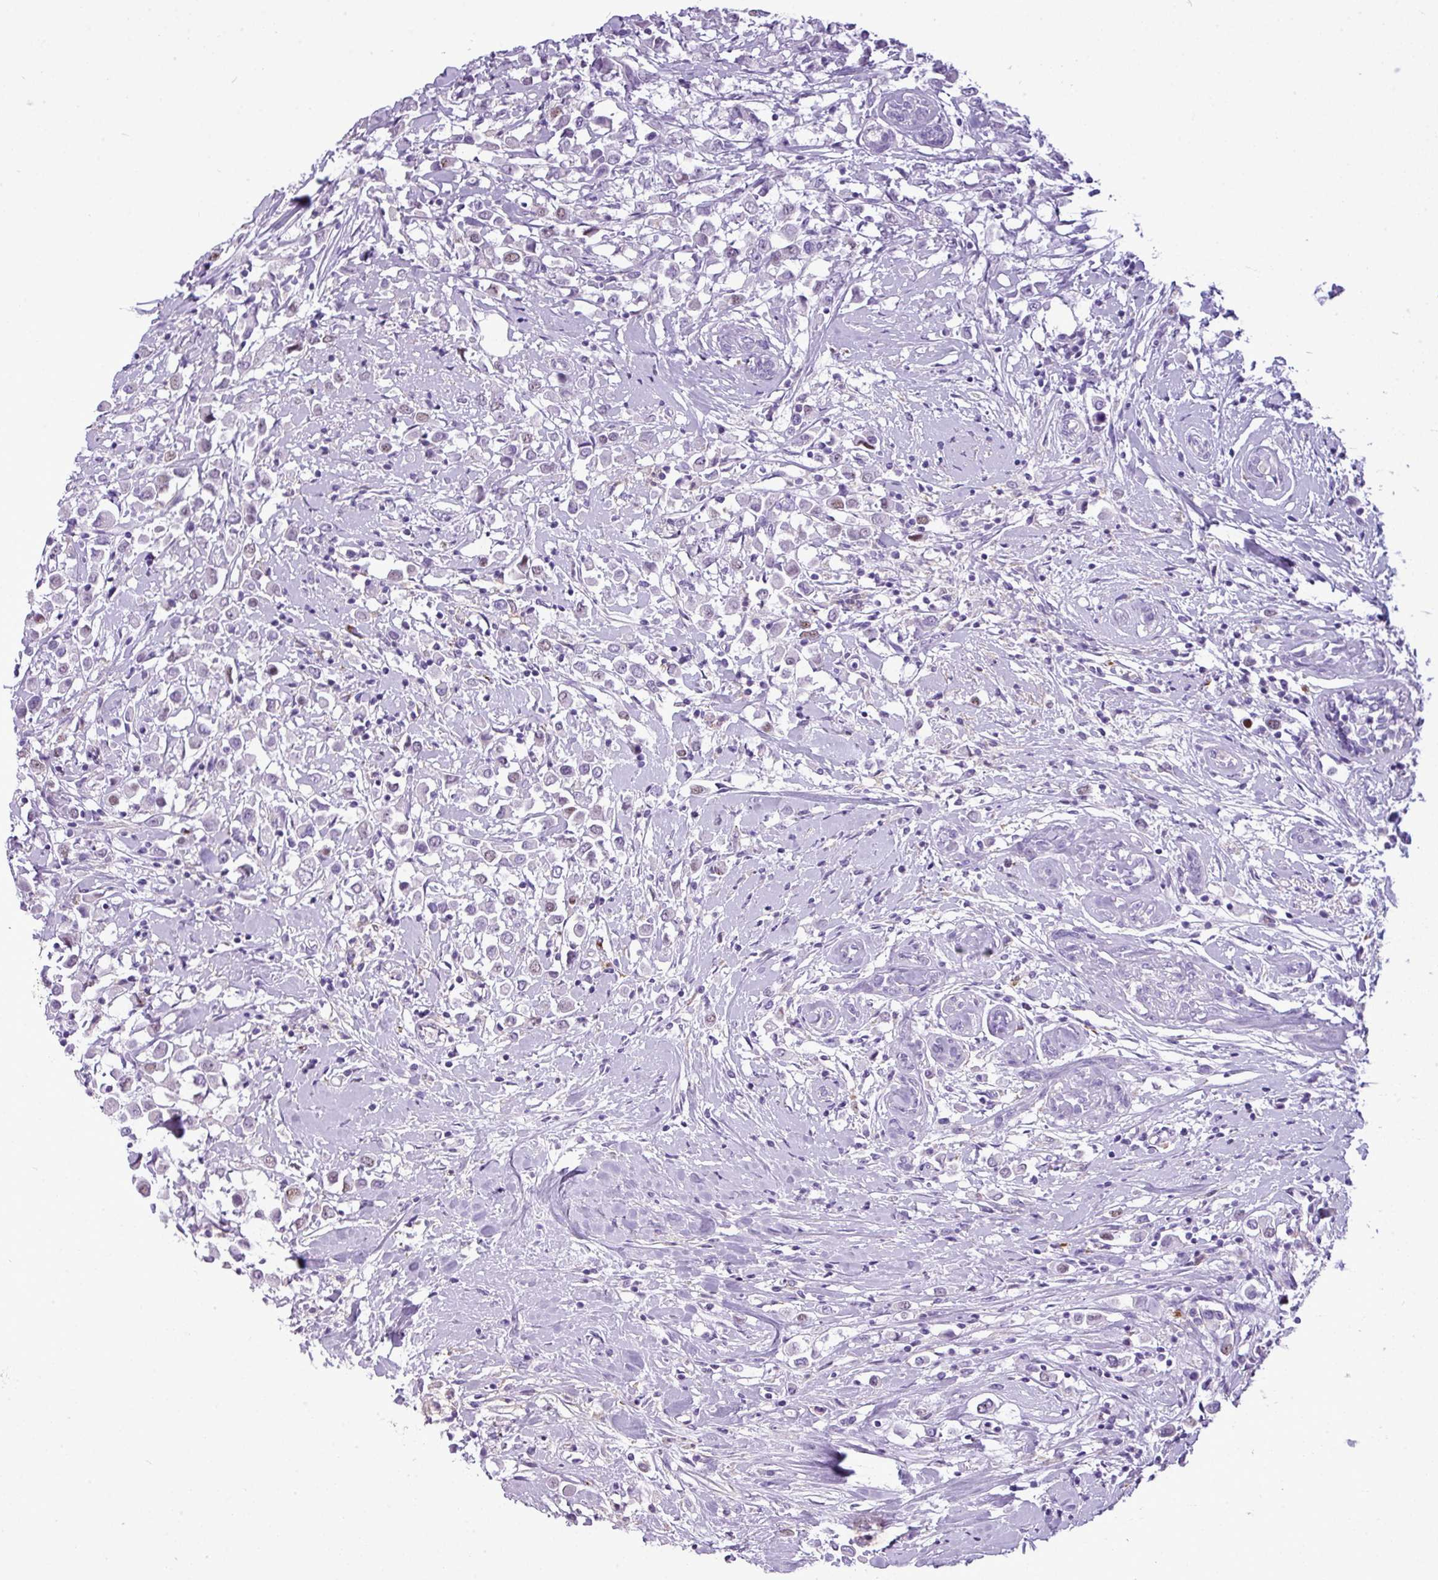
{"staining": {"intensity": "negative", "quantity": "none", "location": "none"}, "tissue": "breast cancer", "cell_type": "Tumor cells", "image_type": "cancer", "snomed": [{"axis": "morphology", "description": "Duct carcinoma"}, {"axis": "topography", "description": "Breast"}], "caption": "Invasive ductal carcinoma (breast) was stained to show a protein in brown. There is no significant expression in tumor cells. The staining is performed using DAB (3,3'-diaminobenzidine) brown chromogen with nuclei counter-stained in using hematoxylin.", "gene": "RBMXL2", "patient": {"sex": "female", "age": 87}}